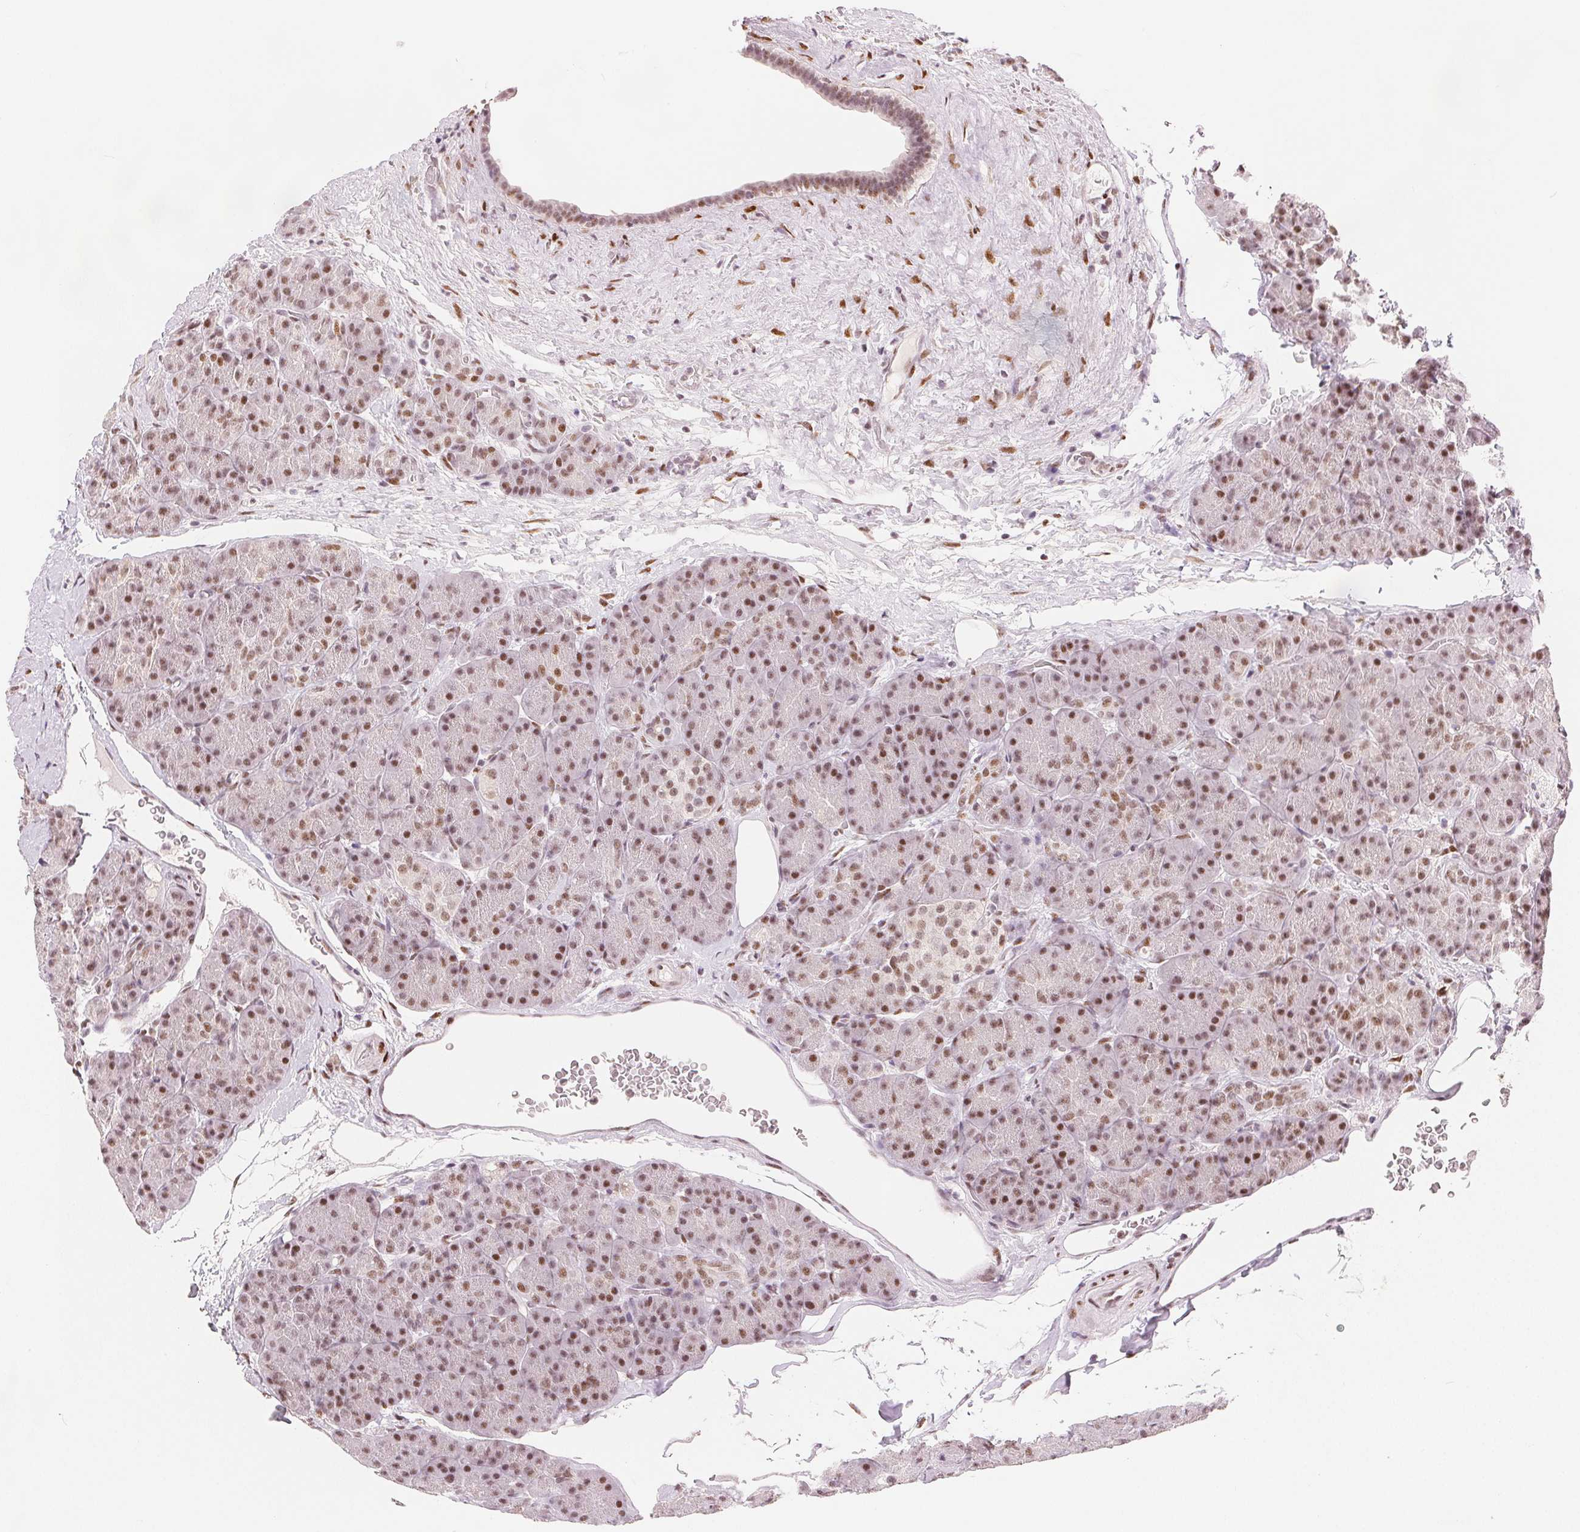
{"staining": {"intensity": "moderate", "quantity": ">75%", "location": "nuclear"}, "tissue": "pancreas", "cell_type": "Exocrine glandular cells", "image_type": "normal", "snomed": [{"axis": "morphology", "description": "Normal tissue, NOS"}, {"axis": "topography", "description": "Pancreas"}], "caption": "High-magnification brightfield microscopy of unremarkable pancreas stained with DAB (3,3'-diaminobenzidine) (brown) and counterstained with hematoxylin (blue). exocrine glandular cells exhibit moderate nuclear staining is present in approximately>75% of cells.", "gene": "ZNF703", "patient": {"sex": "male", "age": 57}}